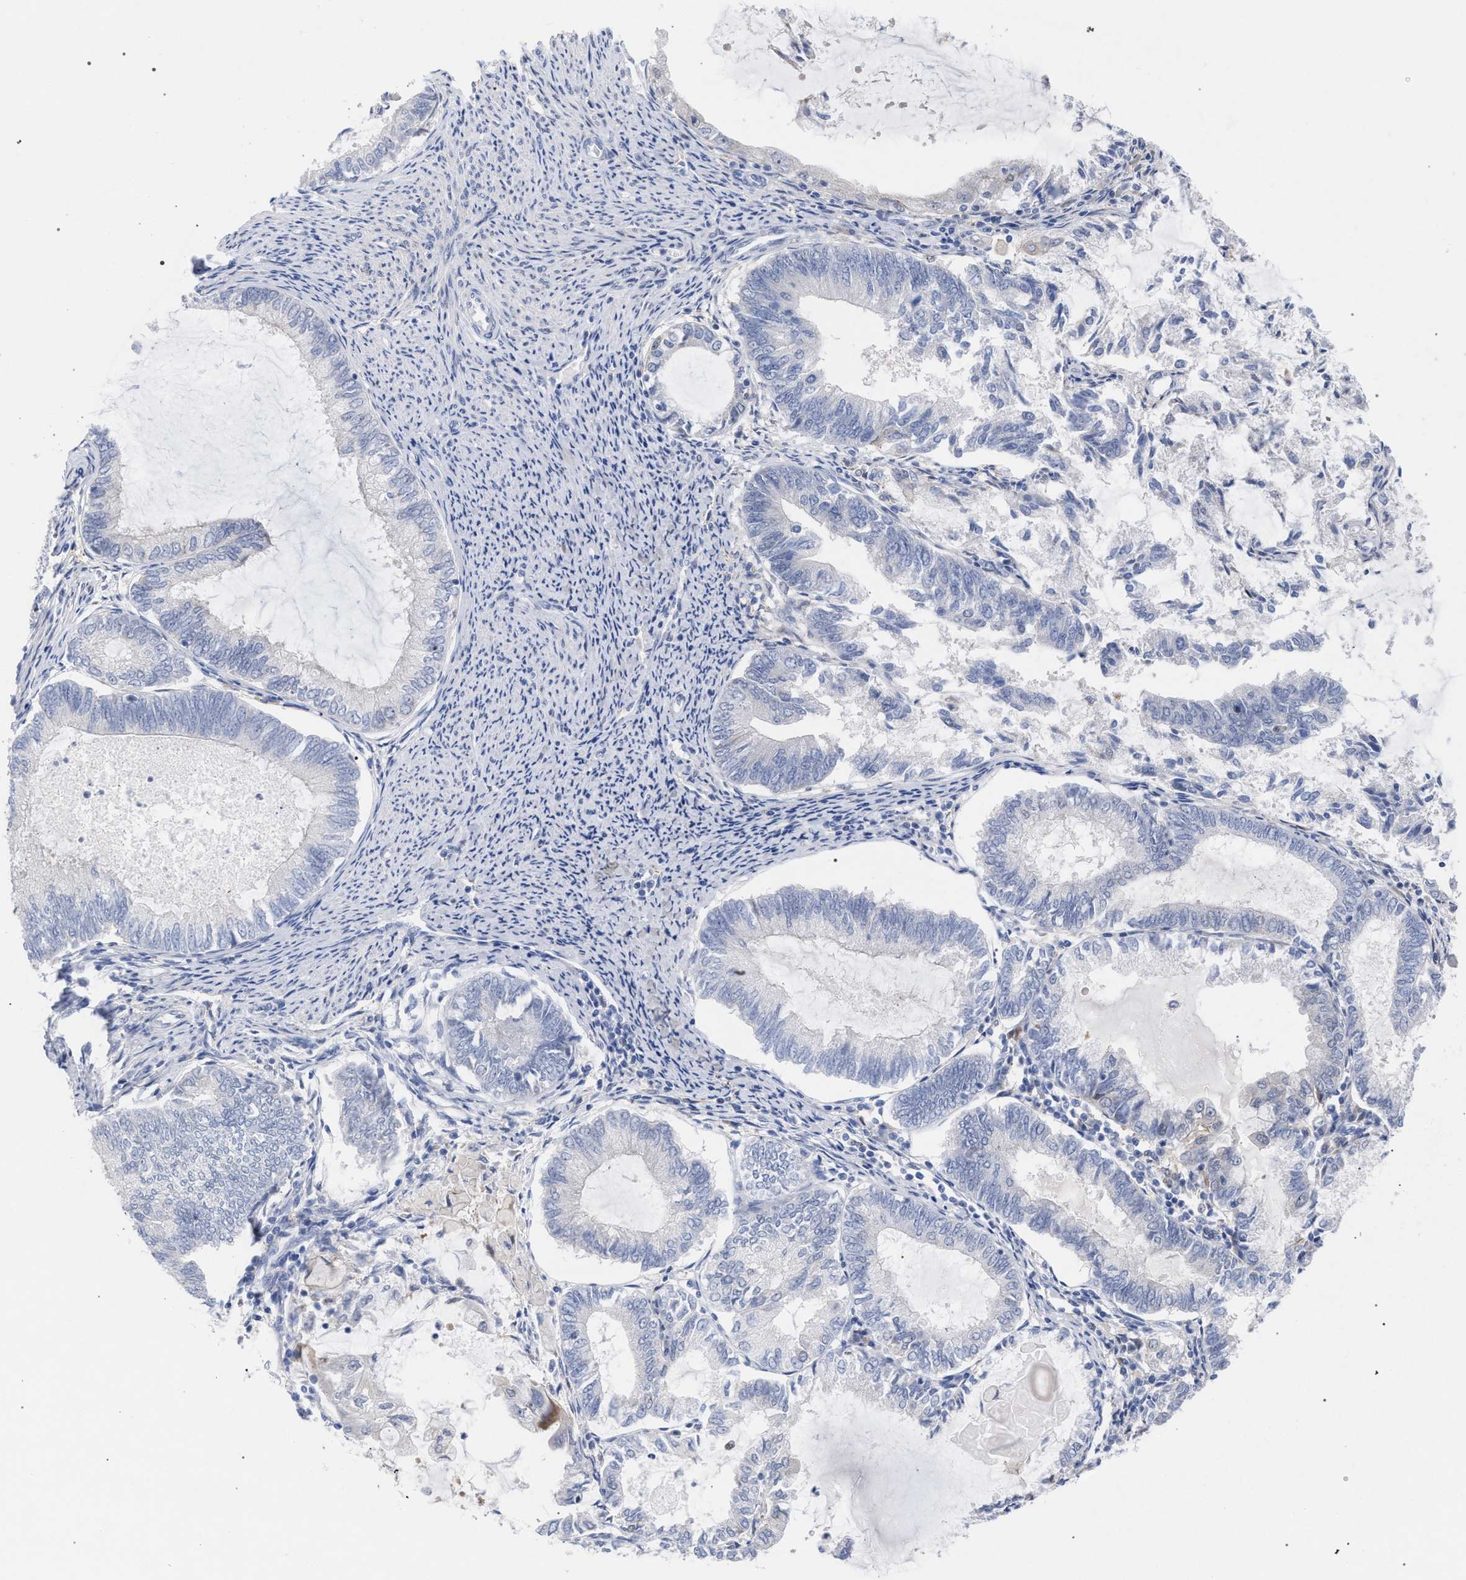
{"staining": {"intensity": "negative", "quantity": "none", "location": "none"}, "tissue": "endometrial cancer", "cell_type": "Tumor cells", "image_type": "cancer", "snomed": [{"axis": "morphology", "description": "Adenocarcinoma, NOS"}, {"axis": "topography", "description": "Endometrium"}], "caption": "Endometrial cancer stained for a protein using immunohistochemistry displays no staining tumor cells.", "gene": "FHOD3", "patient": {"sex": "female", "age": 86}}